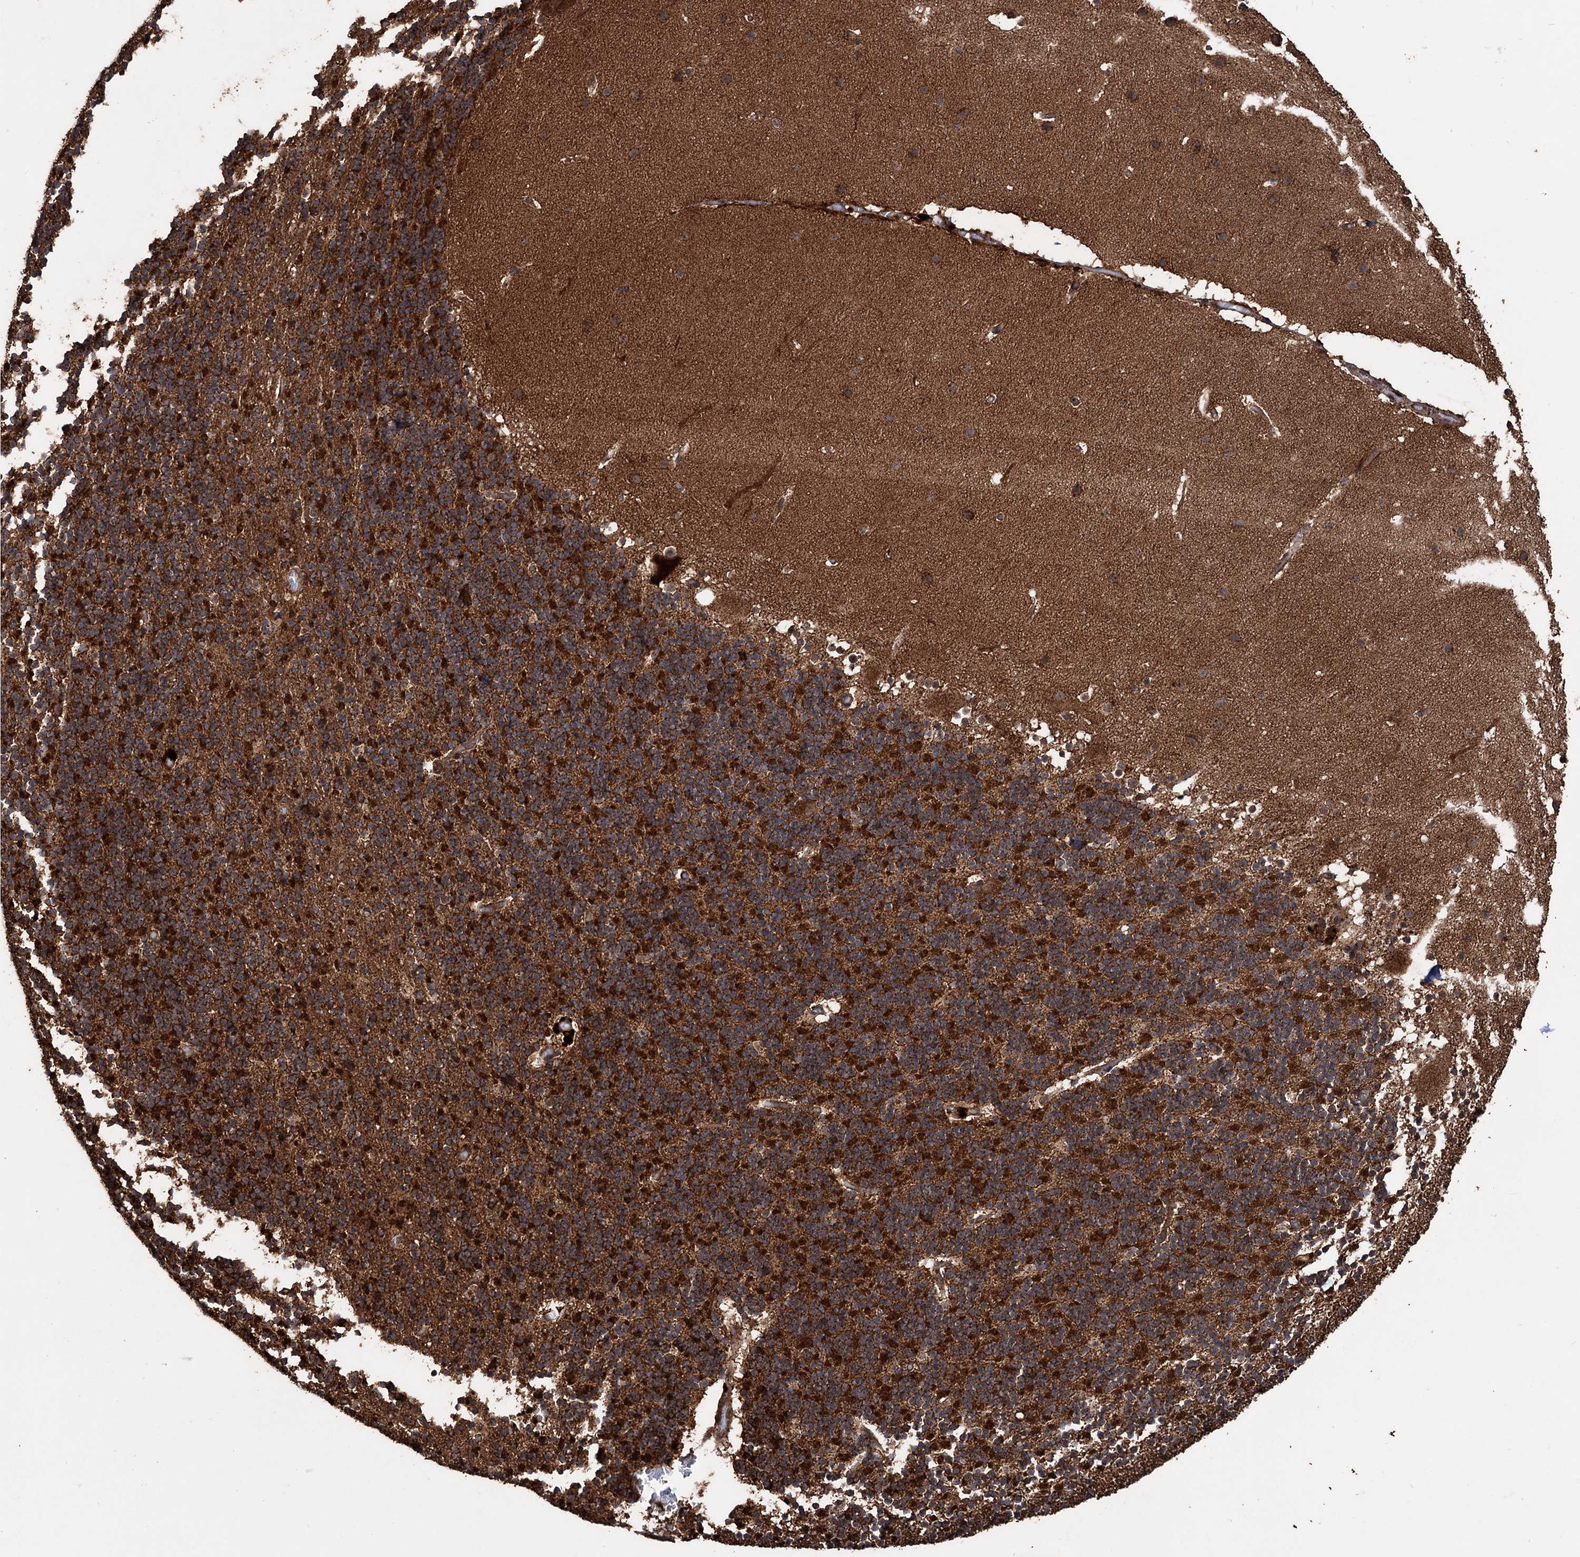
{"staining": {"intensity": "strong", "quantity": ">75%", "location": "cytoplasmic/membranous"}, "tissue": "cerebellum", "cell_type": "Cells in granular layer", "image_type": "normal", "snomed": [{"axis": "morphology", "description": "Normal tissue, NOS"}, {"axis": "topography", "description": "Cerebellum"}], "caption": "IHC histopathology image of benign cerebellum stained for a protein (brown), which shows high levels of strong cytoplasmic/membranous expression in about >75% of cells in granular layer.", "gene": "IPO4", "patient": {"sex": "male", "age": 57}}